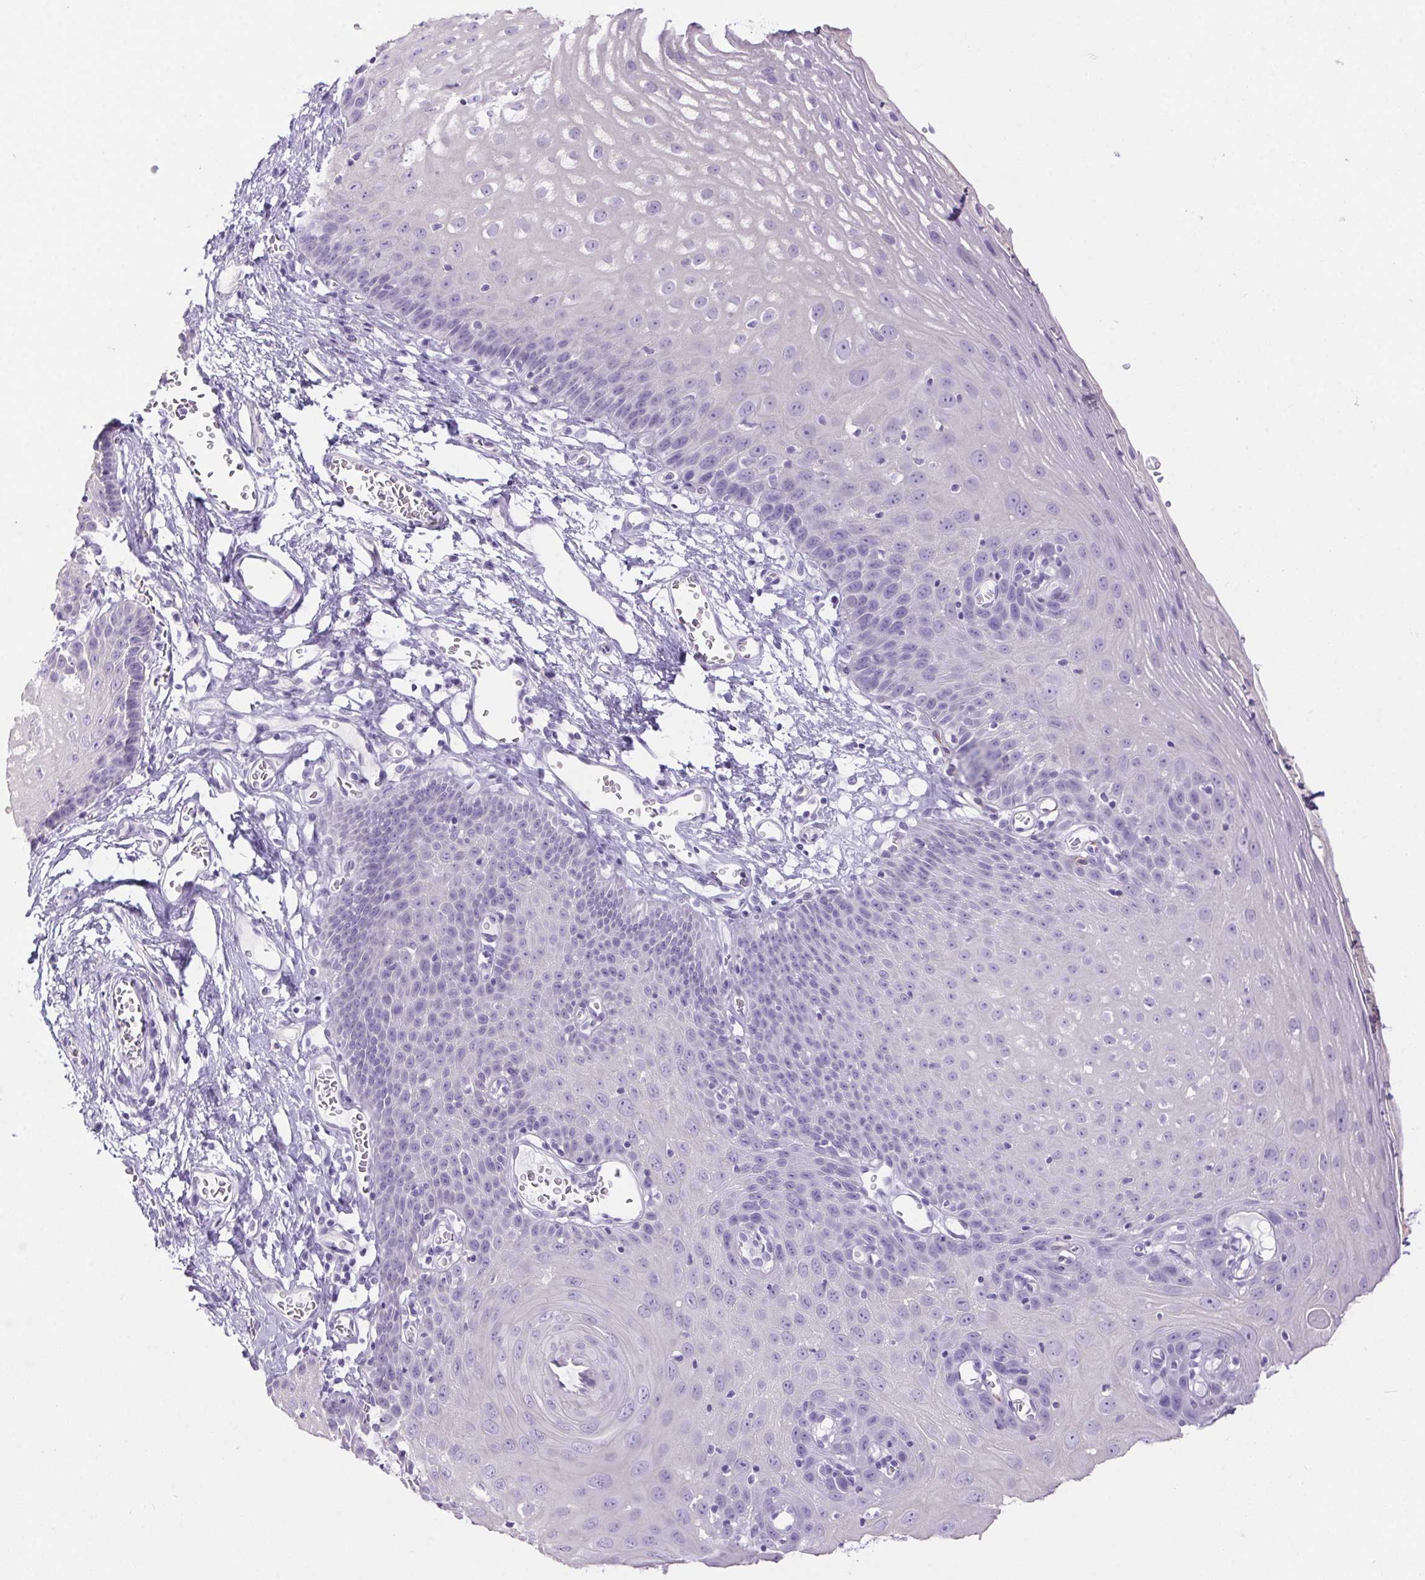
{"staining": {"intensity": "negative", "quantity": "none", "location": "none"}, "tissue": "esophagus", "cell_type": "Squamous epithelial cells", "image_type": "normal", "snomed": [{"axis": "morphology", "description": "Normal tissue, NOS"}, {"axis": "topography", "description": "Esophagus"}], "caption": "This histopathology image is of unremarkable esophagus stained with immunohistochemistry to label a protein in brown with the nuclei are counter-stained blue. There is no positivity in squamous epithelial cells.", "gene": "ERP27", "patient": {"sex": "male", "age": 72}}